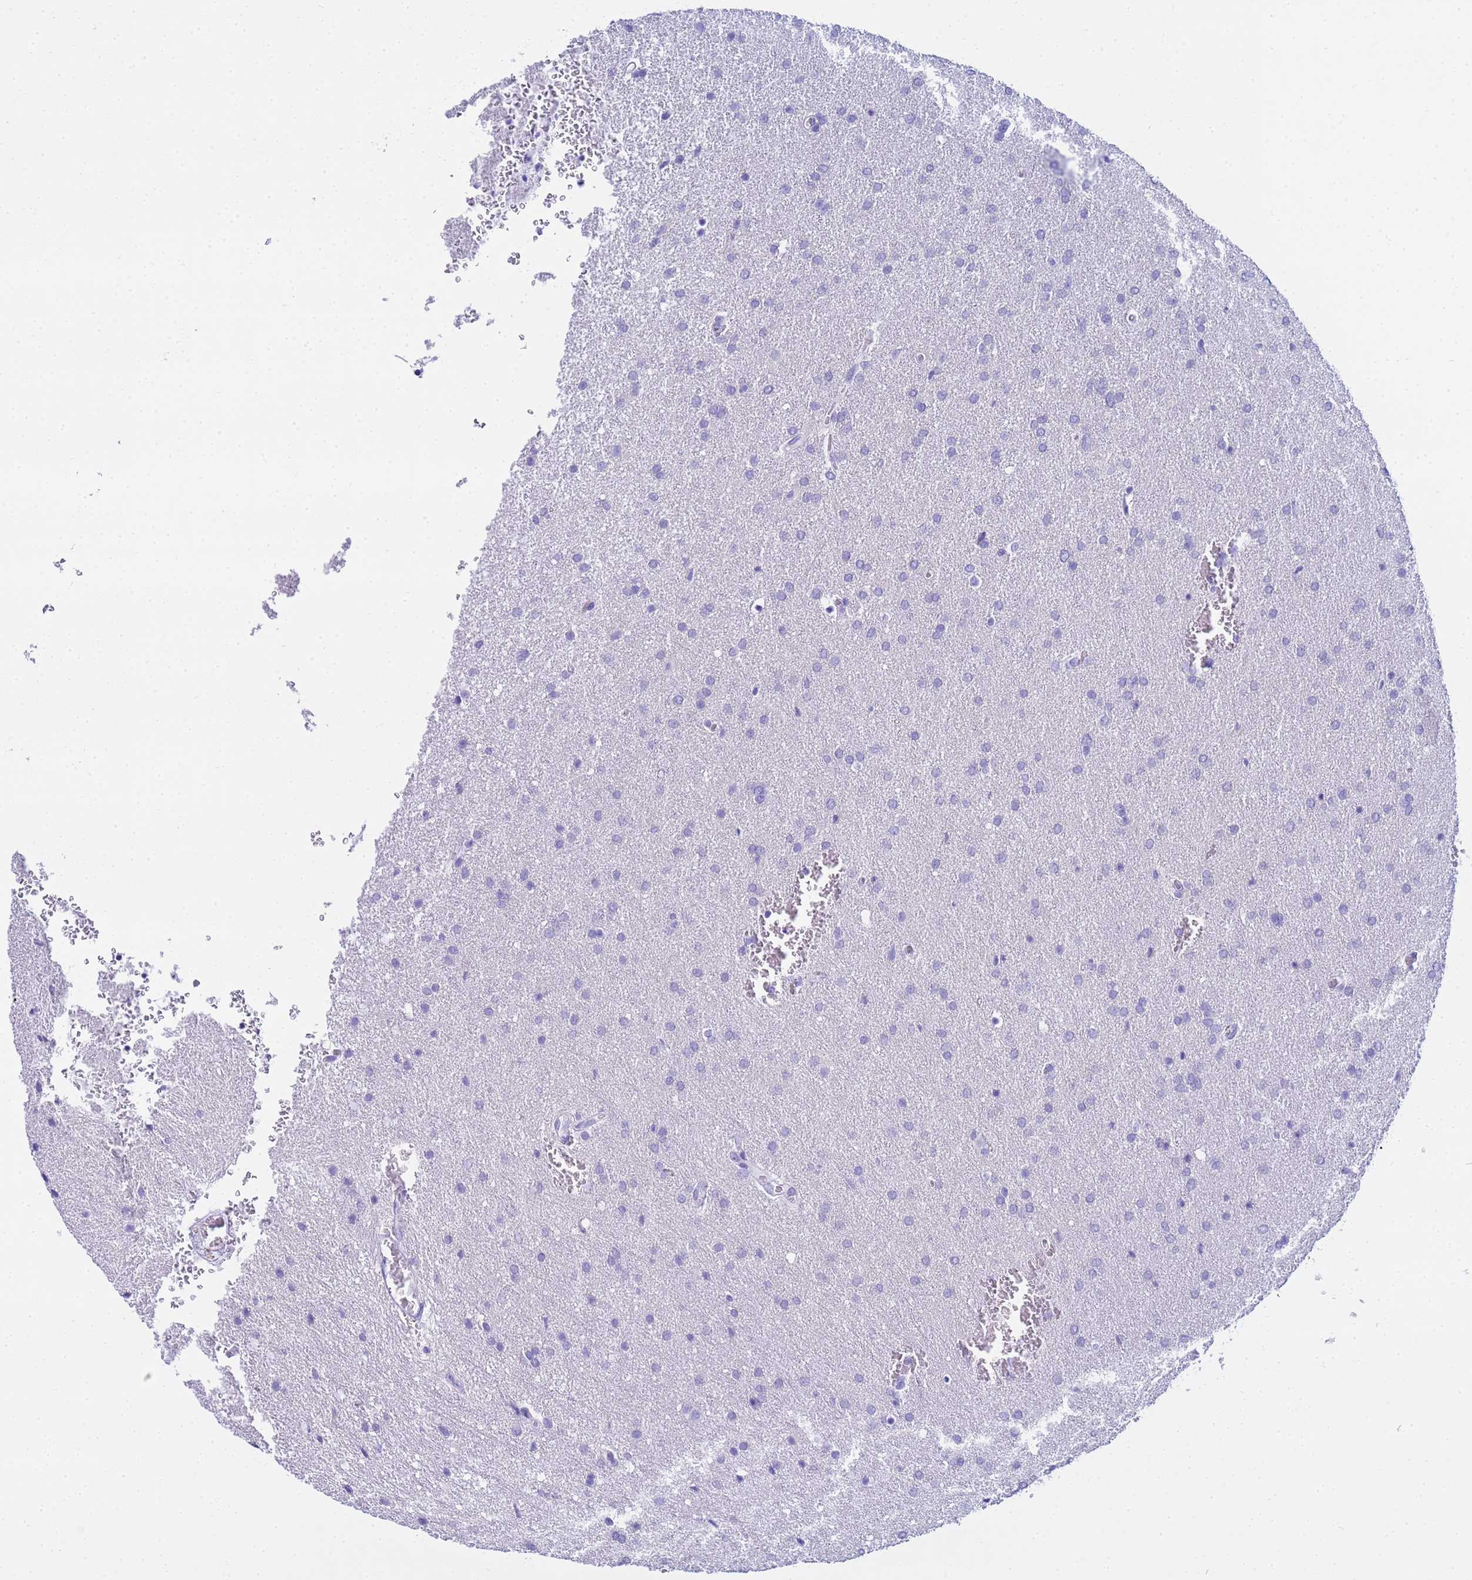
{"staining": {"intensity": "negative", "quantity": "none", "location": "none"}, "tissue": "glioma", "cell_type": "Tumor cells", "image_type": "cancer", "snomed": [{"axis": "morphology", "description": "Glioma, malignant, Low grade"}, {"axis": "topography", "description": "Brain"}], "caption": "Immunohistochemistry (IHC) of glioma exhibits no staining in tumor cells.", "gene": "AQP12A", "patient": {"sex": "female", "age": 32}}